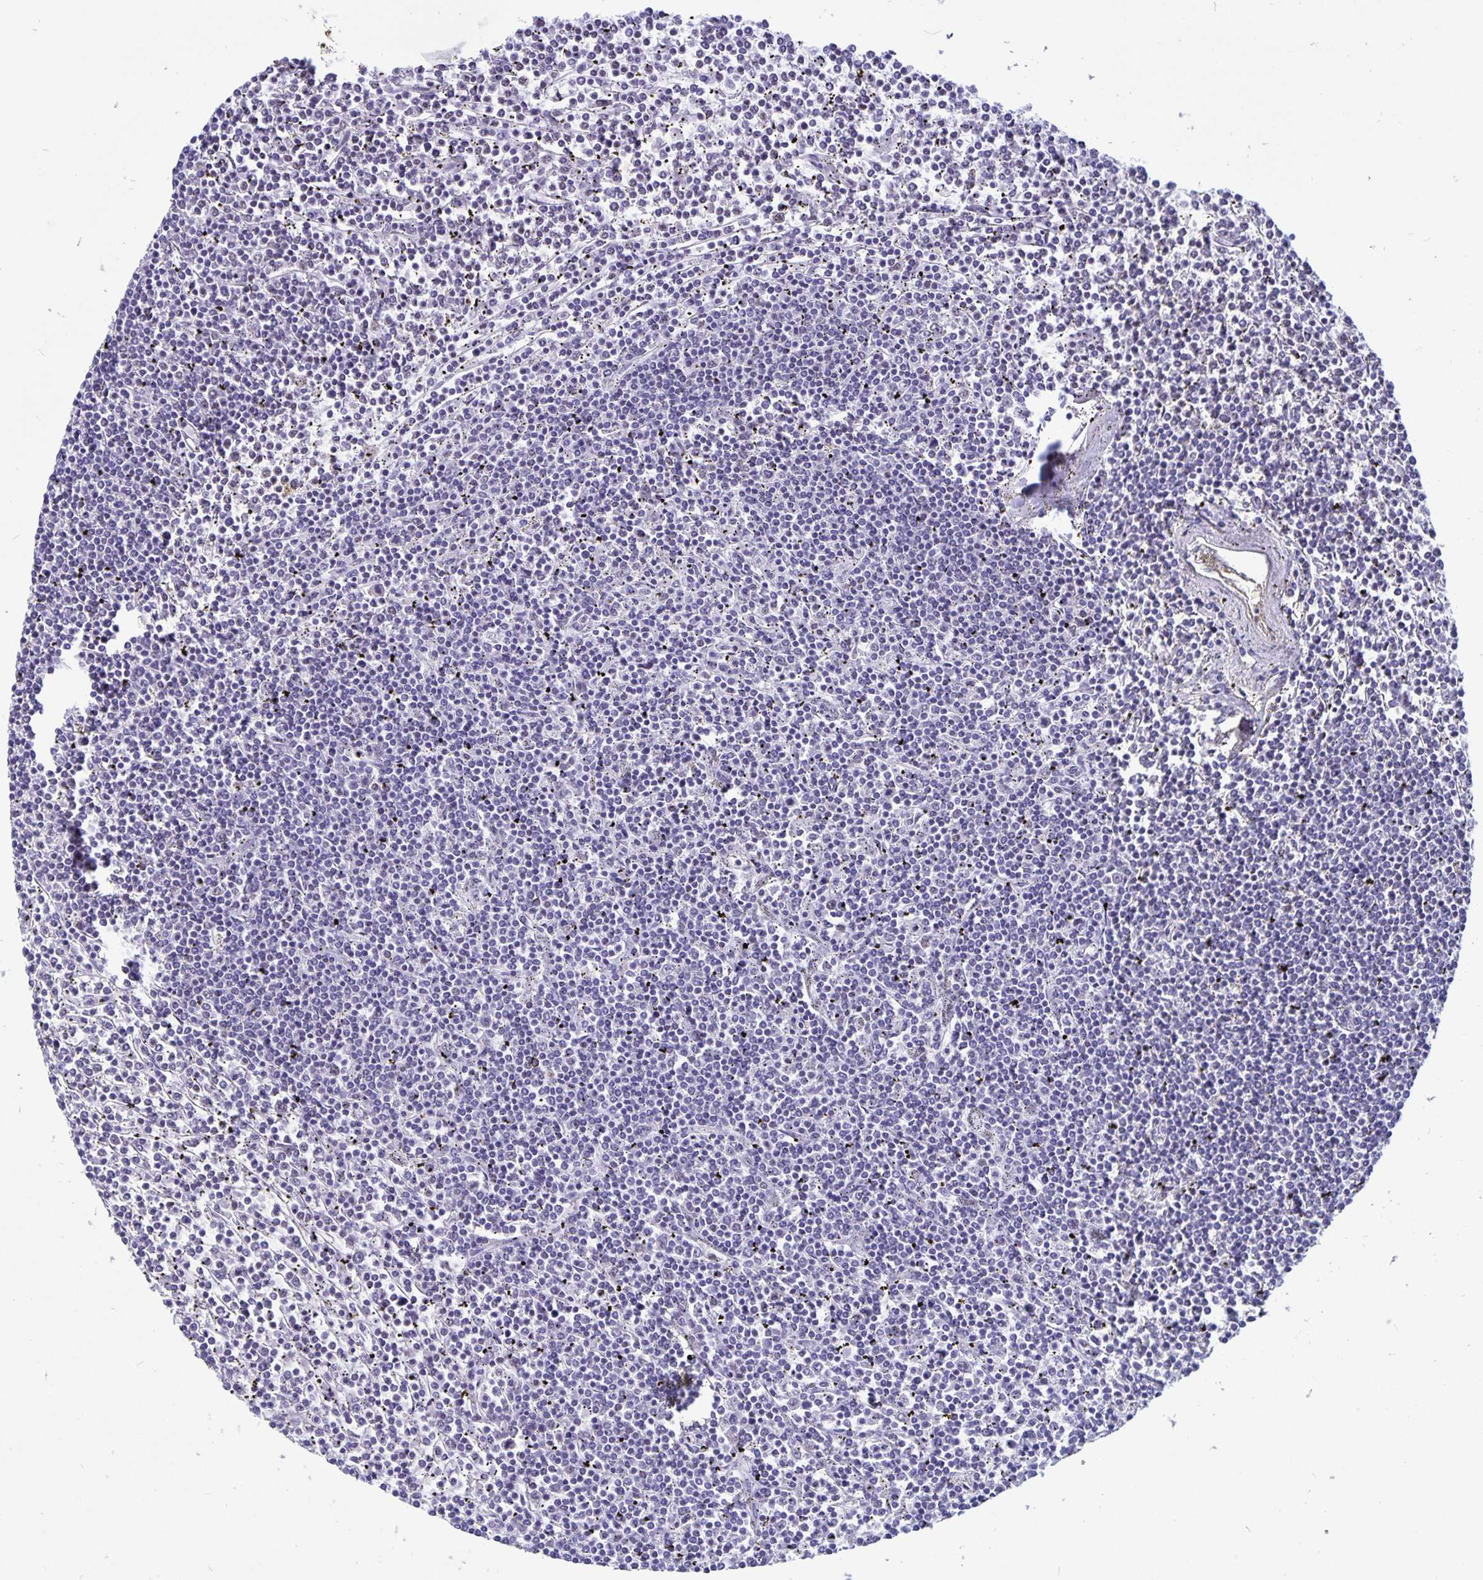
{"staining": {"intensity": "negative", "quantity": "none", "location": "none"}, "tissue": "lymphoma", "cell_type": "Tumor cells", "image_type": "cancer", "snomed": [{"axis": "morphology", "description": "Malignant lymphoma, non-Hodgkin's type, Low grade"}, {"axis": "topography", "description": "Spleen"}], "caption": "Tumor cells are negative for protein expression in human lymphoma.", "gene": "BPIFA3", "patient": {"sex": "female", "age": 19}}